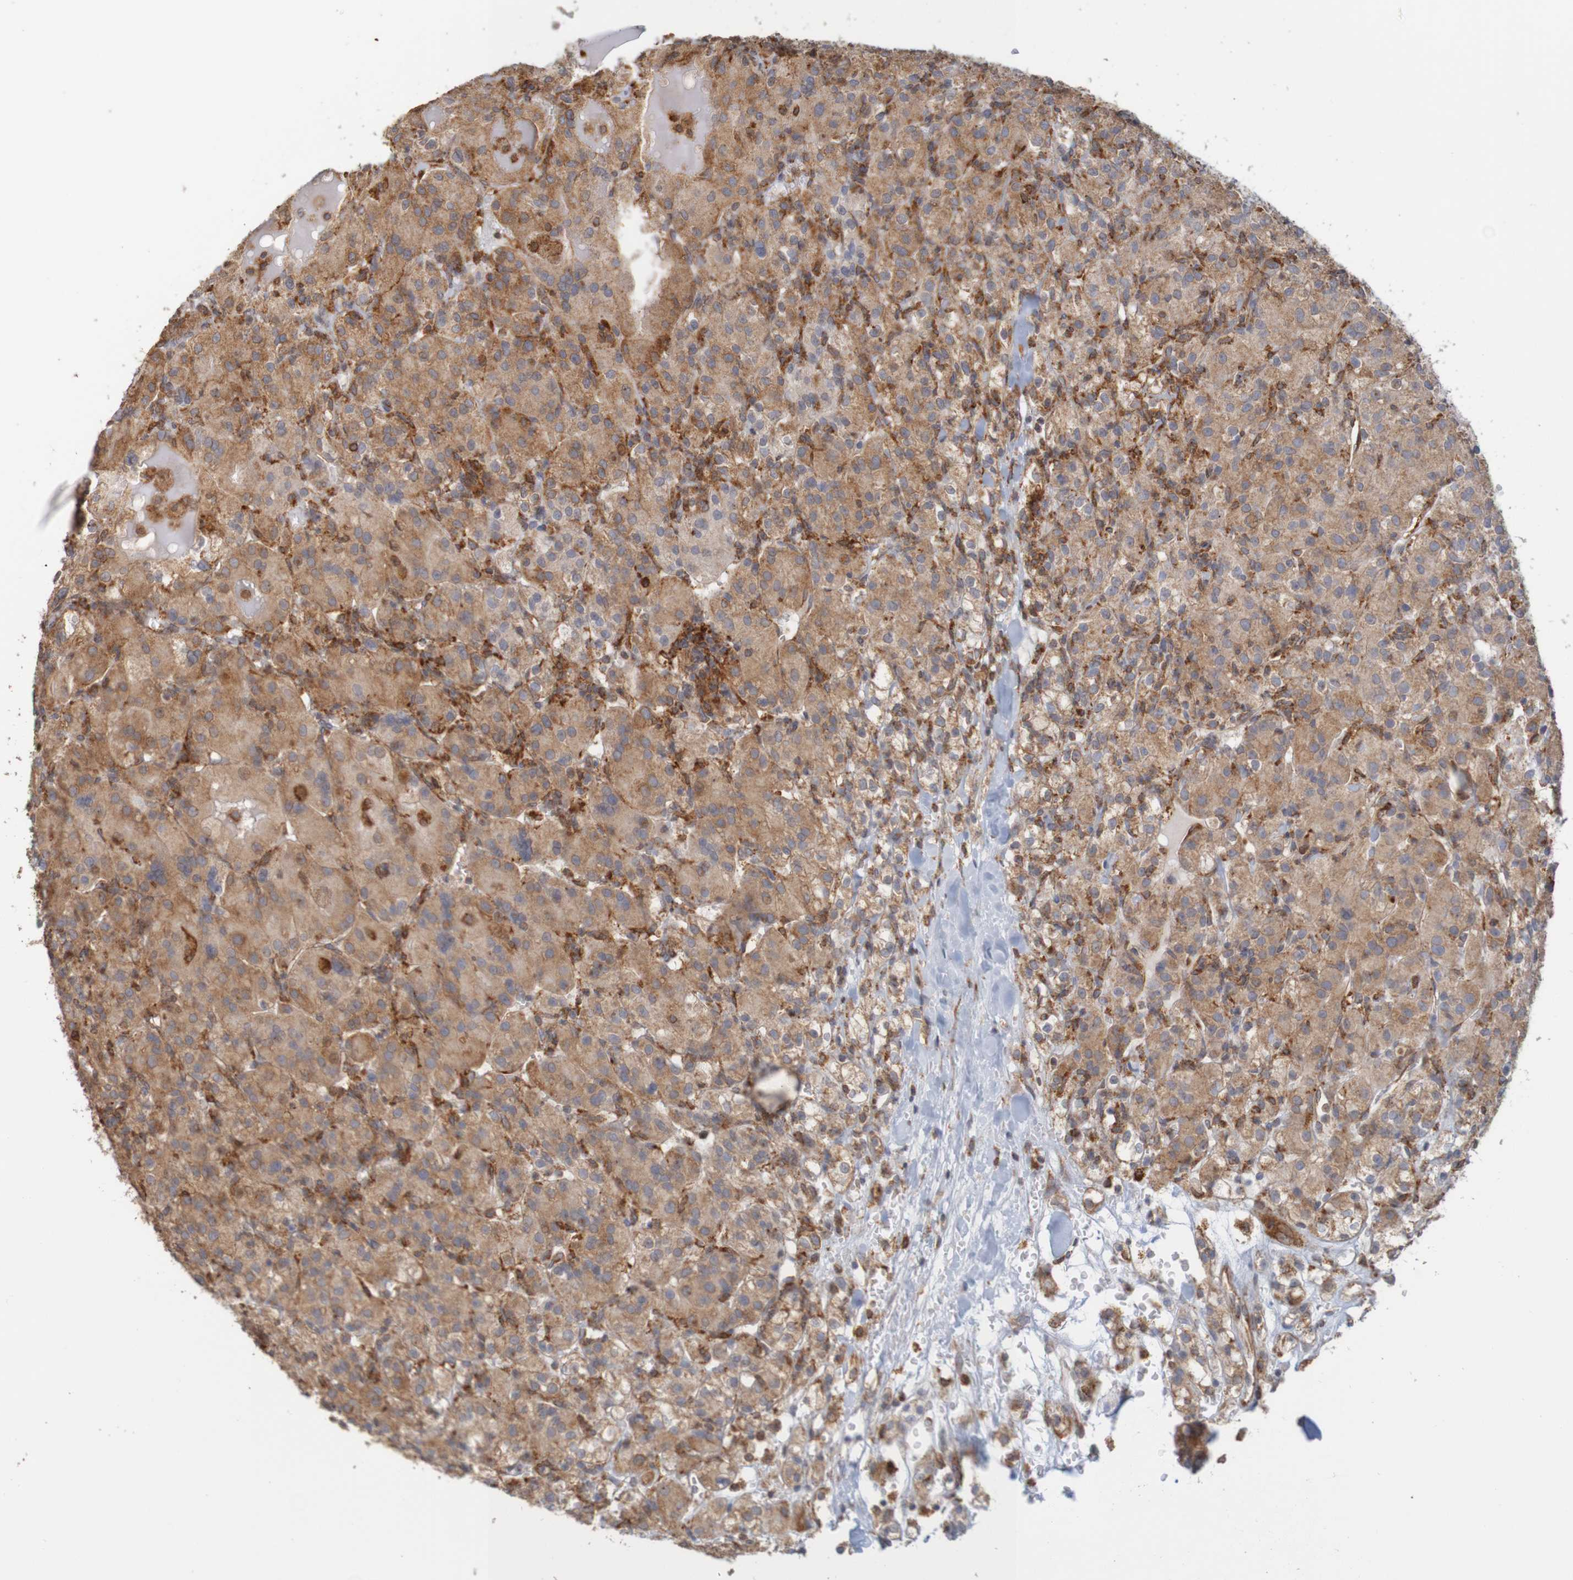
{"staining": {"intensity": "moderate", "quantity": ">75%", "location": "cytoplasmic/membranous"}, "tissue": "renal cancer", "cell_type": "Tumor cells", "image_type": "cancer", "snomed": [{"axis": "morphology", "description": "Normal tissue, NOS"}, {"axis": "morphology", "description": "Adenocarcinoma, NOS"}, {"axis": "topography", "description": "Kidney"}], "caption": "IHC histopathology image of human adenocarcinoma (renal) stained for a protein (brown), which reveals medium levels of moderate cytoplasmic/membranous positivity in about >75% of tumor cells.", "gene": "PDIA3", "patient": {"sex": "male", "age": 61}}